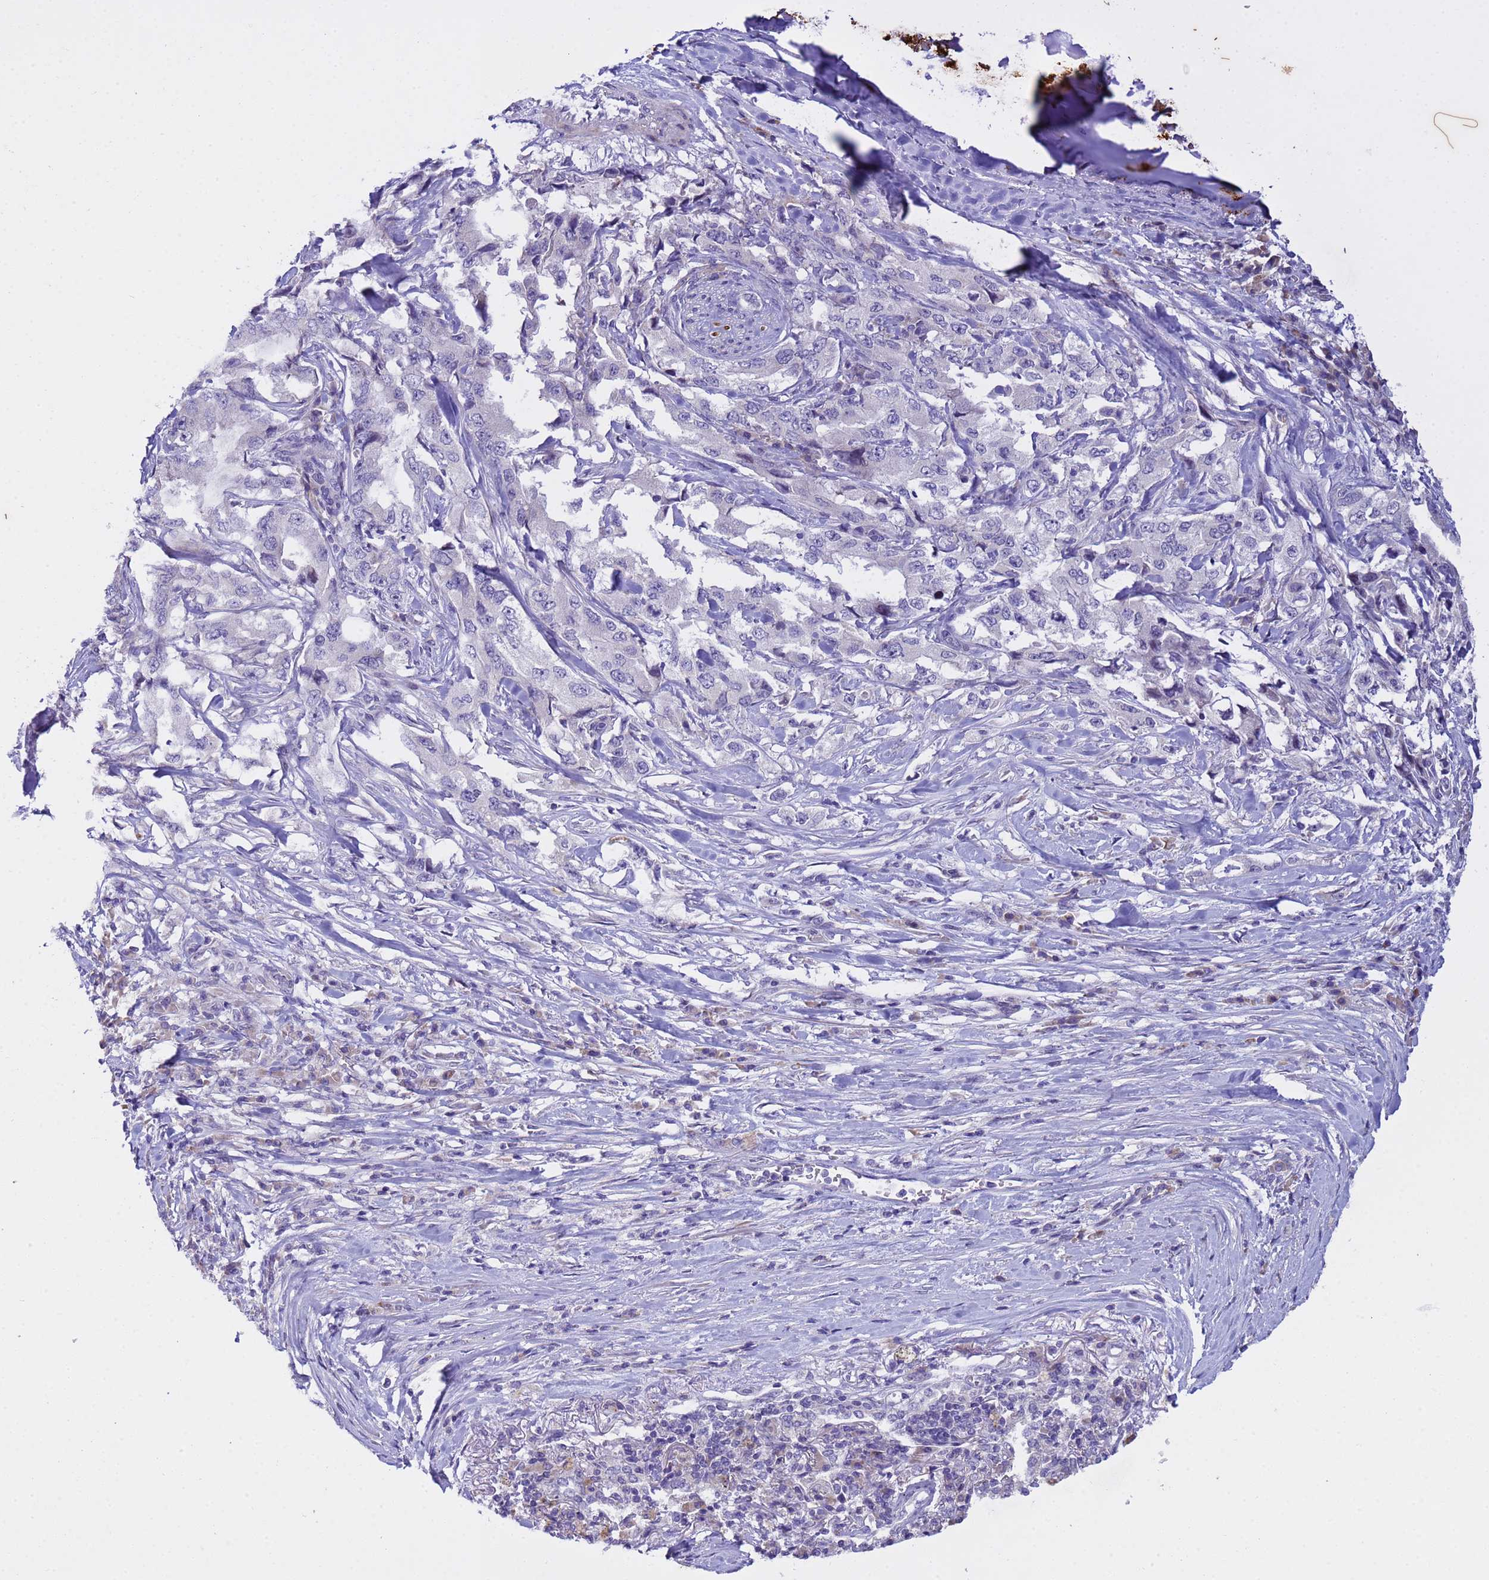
{"staining": {"intensity": "negative", "quantity": "none", "location": "none"}, "tissue": "lung cancer", "cell_type": "Tumor cells", "image_type": "cancer", "snomed": [{"axis": "morphology", "description": "Adenocarcinoma, NOS"}, {"axis": "topography", "description": "Lung"}], "caption": "High power microscopy micrograph of an immunohistochemistry image of lung cancer, revealing no significant staining in tumor cells.", "gene": "IGSF11", "patient": {"sex": "female", "age": 51}}